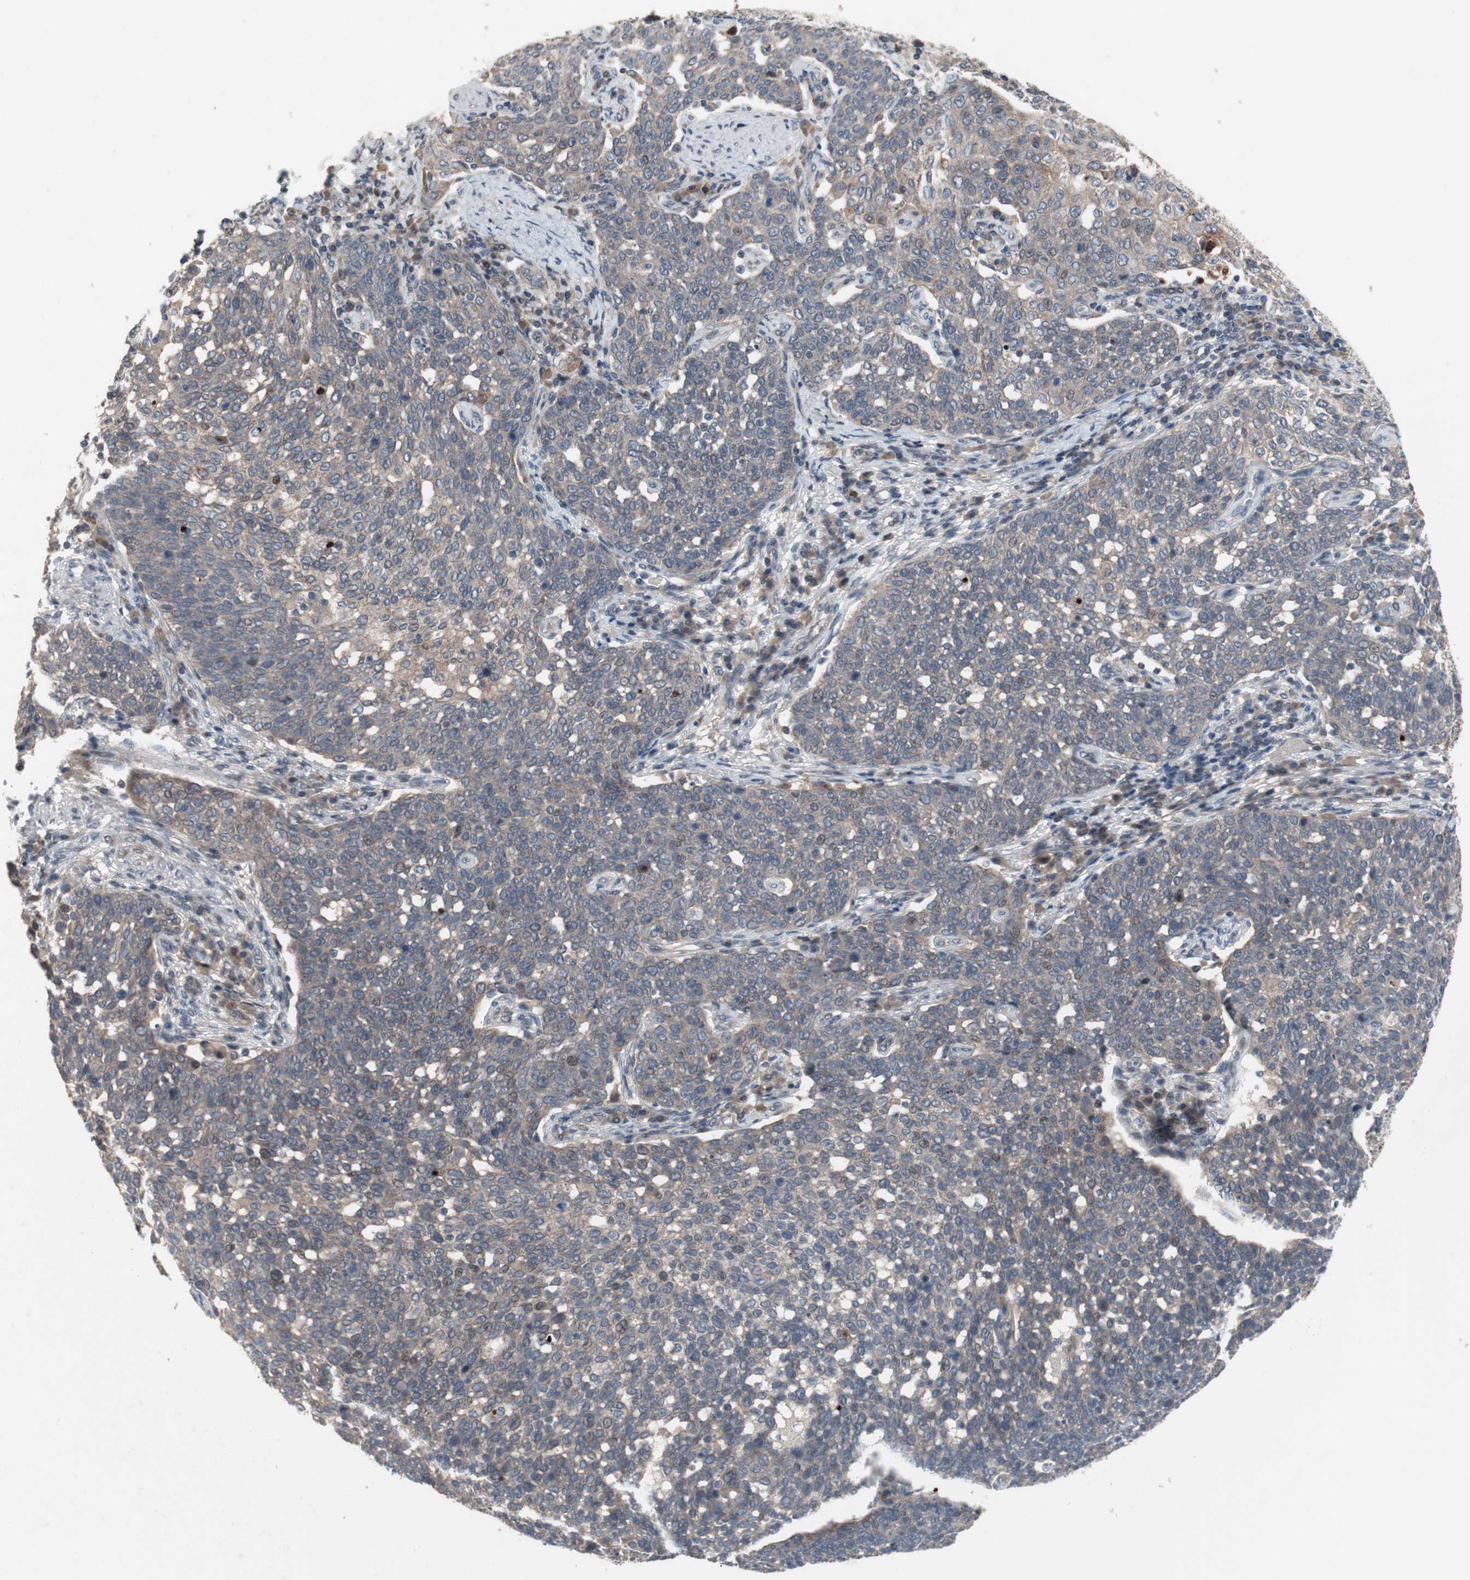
{"staining": {"intensity": "weak", "quantity": "25%-75%", "location": "cytoplasmic/membranous"}, "tissue": "cervical cancer", "cell_type": "Tumor cells", "image_type": "cancer", "snomed": [{"axis": "morphology", "description": "Squamous cell carcinoma, NOS"}, {"axis": "topography", "description": "Cervix"}], "caption": "A high-resolution micrograph shows immunohistochemistry (IHC) staining of squamous cell carcinoma (cervical), which reveals weak cytoplasmic/membranous positivity in about 25%-75% of tumor cells. (DAB (3,3'-diaminobenzidine) IHC with brightfield microscopy, high magnification).", "gene": "OAZ1", "patient": {"sex": "female", "age": 34}}